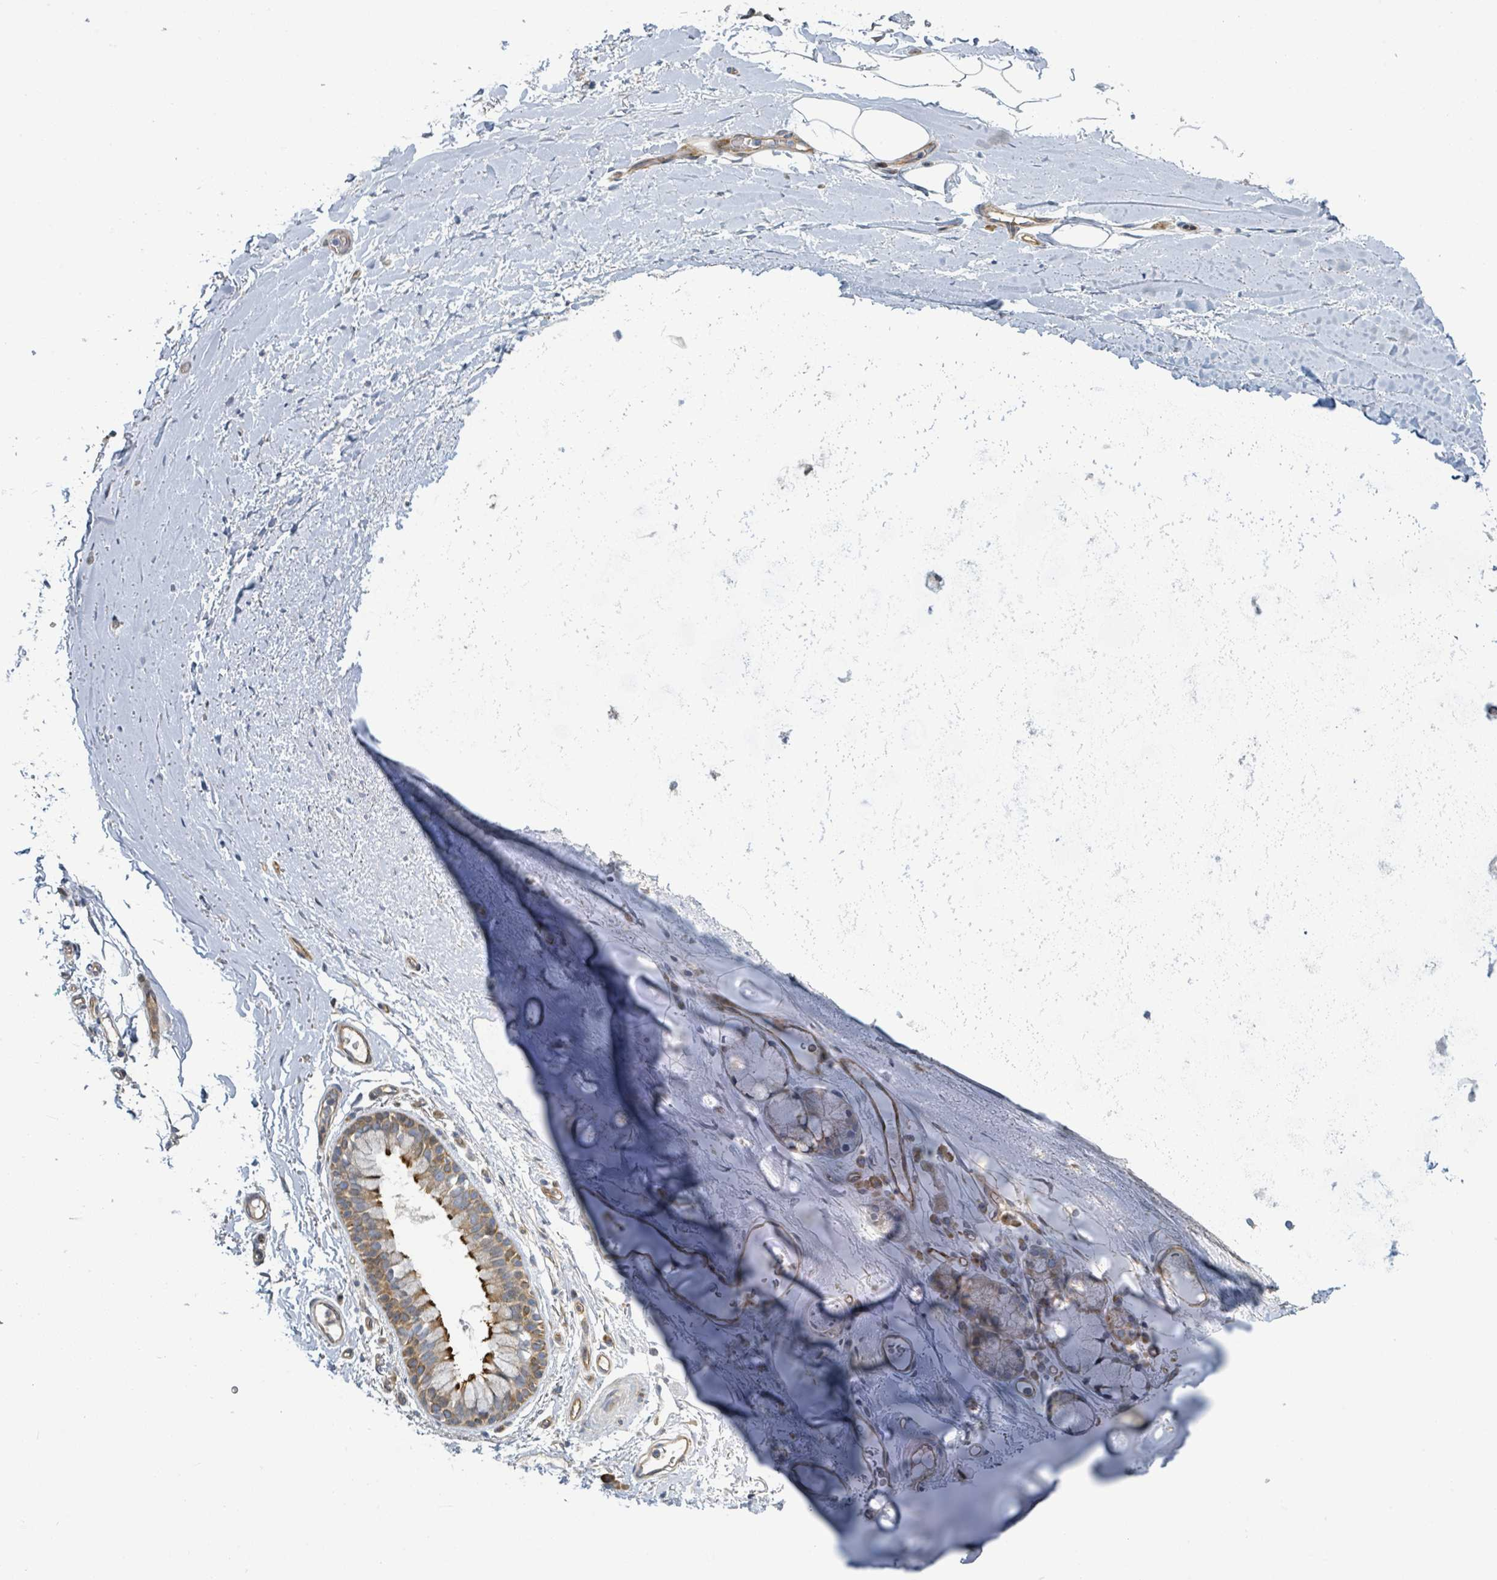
{"staining": {"intensity": "negative", "quantity": "none", "location": "none"}, "tissue": "adipose tissue", "cell_type": "Adipocytes", "image_type": "normal", "snomed": [{"axis": "morphology", "description": "Normal tissue, NOS"}, {"axis": "topography", "description": "Cartilage tissue"}, {"axis": "topography", "description": "Bronchus"}], "caption": "Immunohistochemistry micrograph of unremarkable adipose tissue stained for a protein (brown), which displays no expression in adipocytes. (DAB IHC with hematoxylin counter stain).", "gene": "CFAP210", "patient": {"sex": "female", "age": 72}}